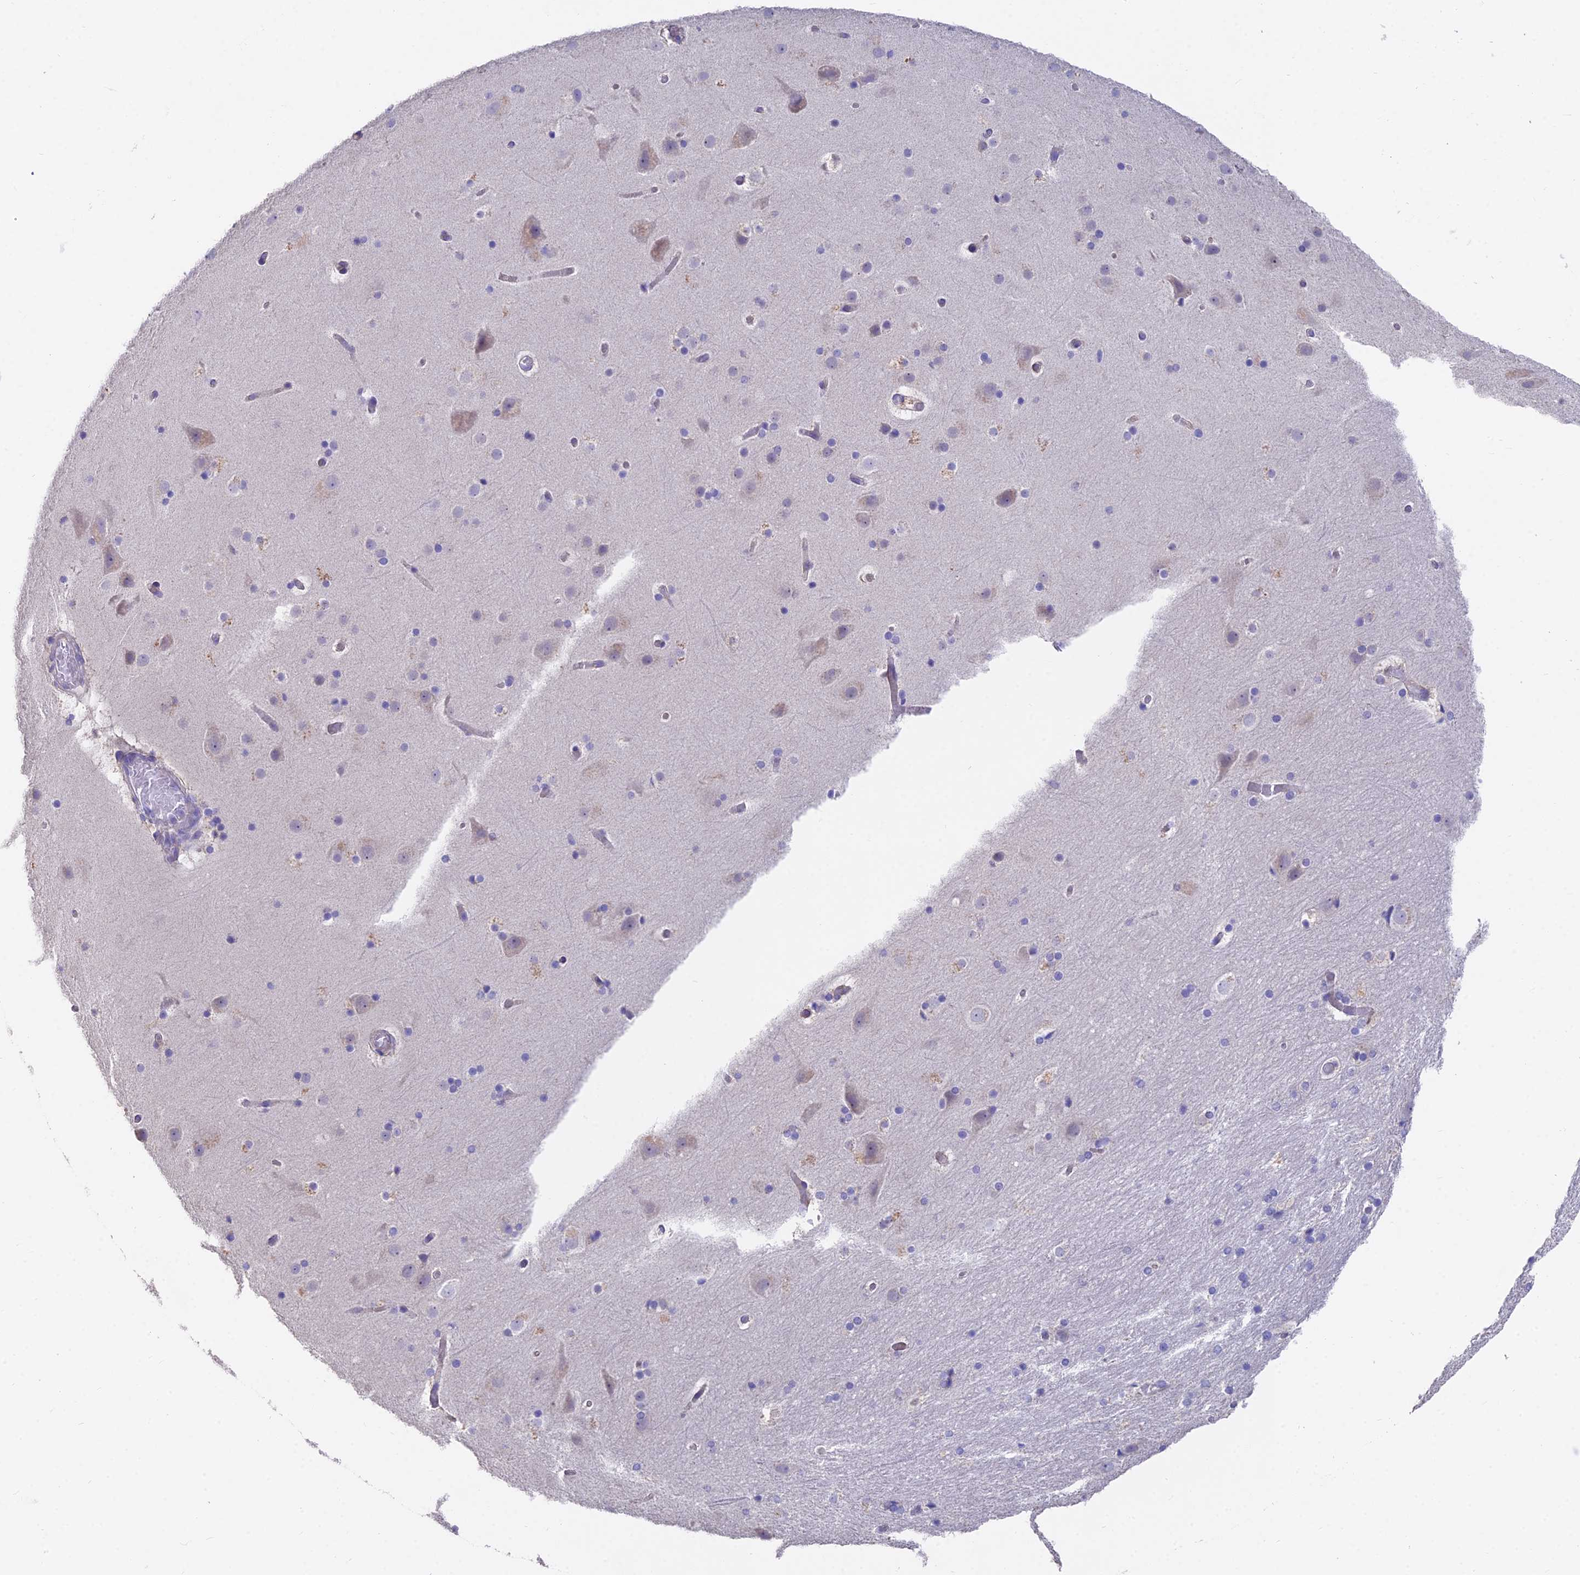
{"staining": {"intensity": "negative", "quantity": "none", "location": "none"}, "tissue": "cerebral cortex", "cell_type": "Endothelial cells", "image_type": "normal", "snomed": [{"axis": "morphology", "description": "Normal tissue, NOS"}, {"axis": "topography", "description": "Cerebral cortex"}], "caption": "IHC micrograph of normal cerebral cortex: human cerebral cortex stained with DAB displays no significant protein positivity in endothelial cells.", "gene": "FAM168B", "patient": {"sex": "male", "age": 57}}